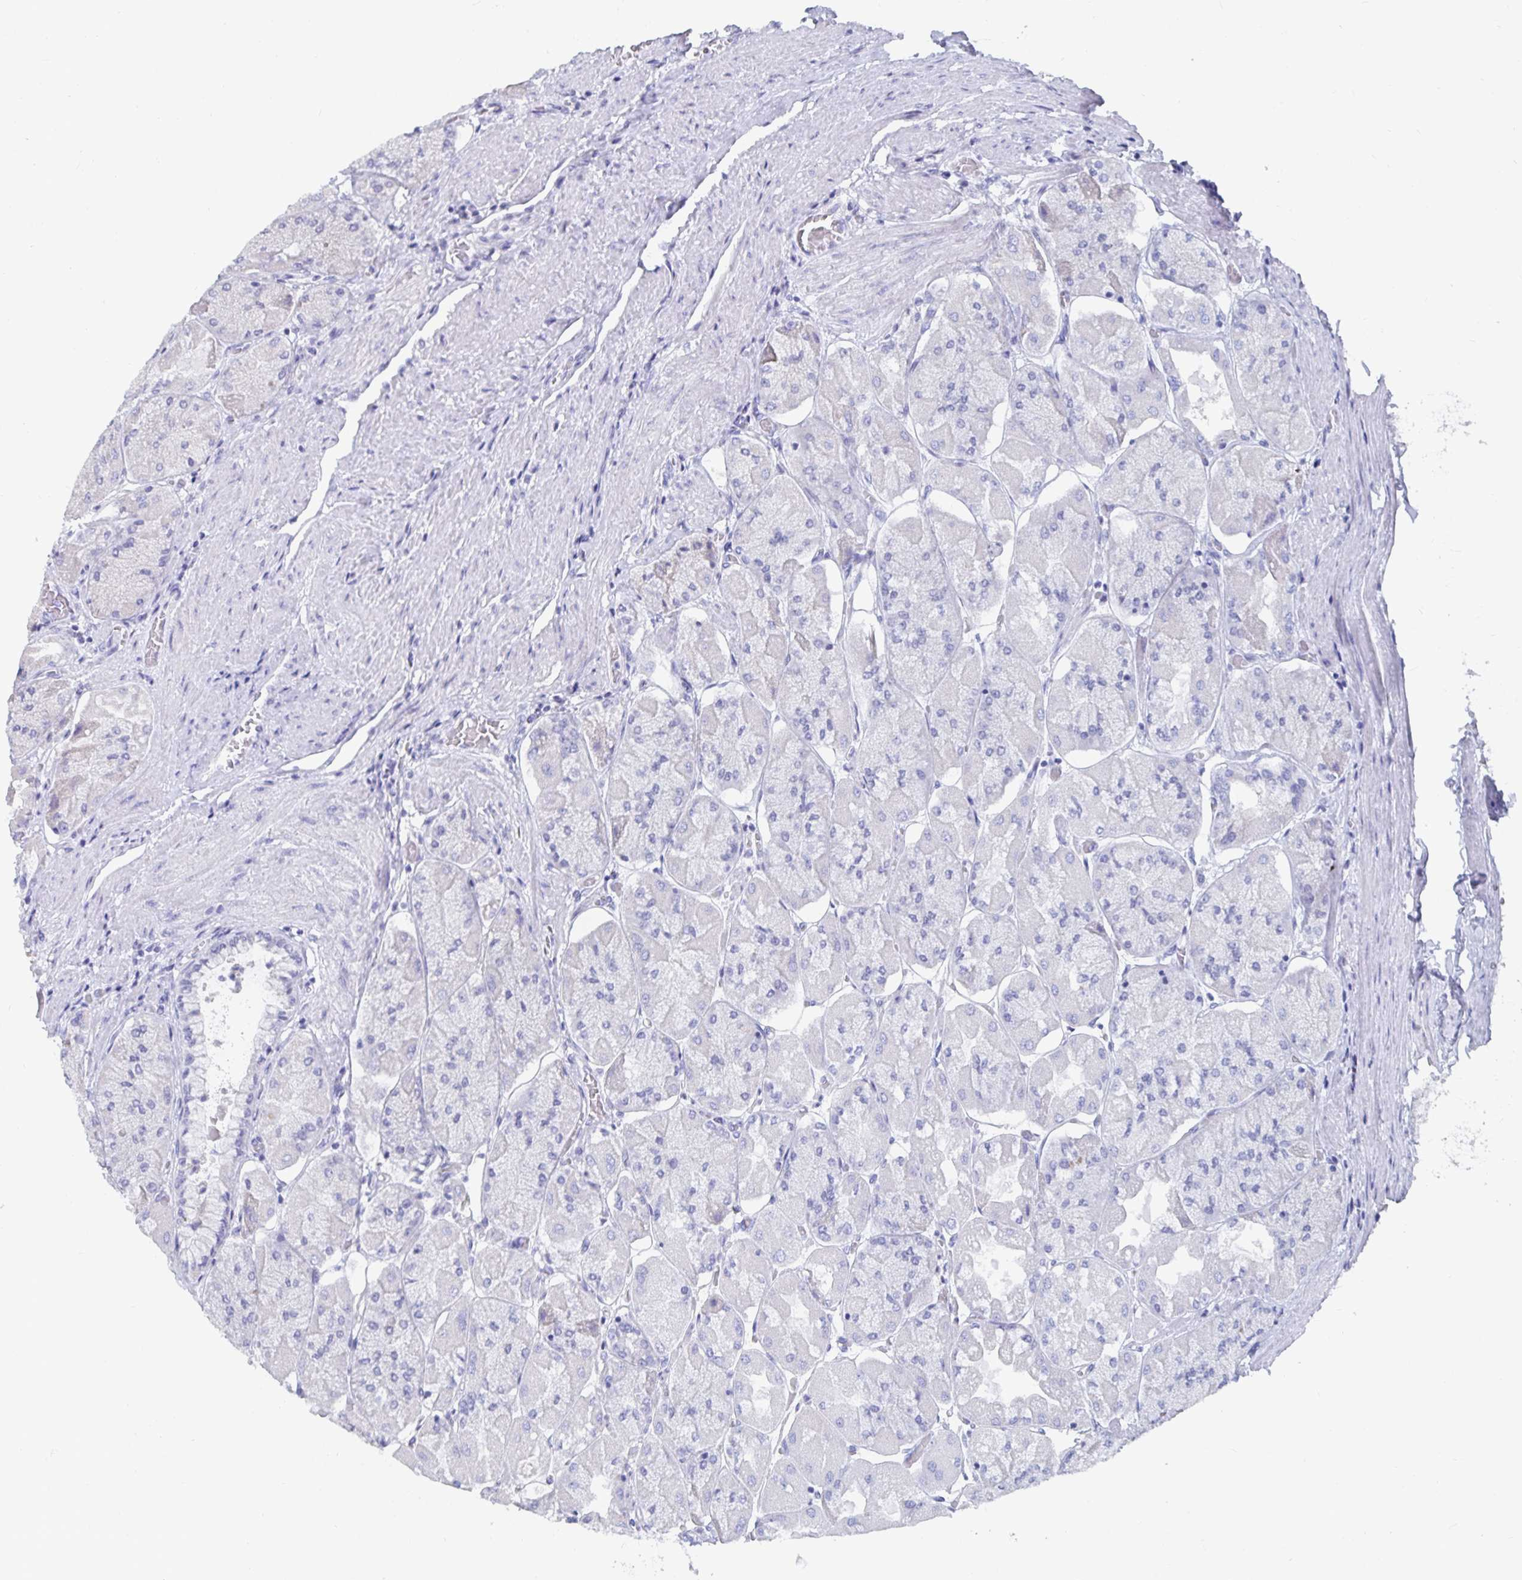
{"staining": {"intensity": "negative", "quantity": "none", "location": "none"}, "tissue": "stomach", "cell_type": "Glandular cells", "image_type": "normal", "snomed": [{"axis": "morphology", "description": "Normal tissue, NOS"}, {"axis": "topography", "description": "Stomach"}], "caption": "IHC of normal stomach exhibits no expression in glandular cells.", "gene": "CFAP69", "patient": {"sex": "female", "age": 61}}